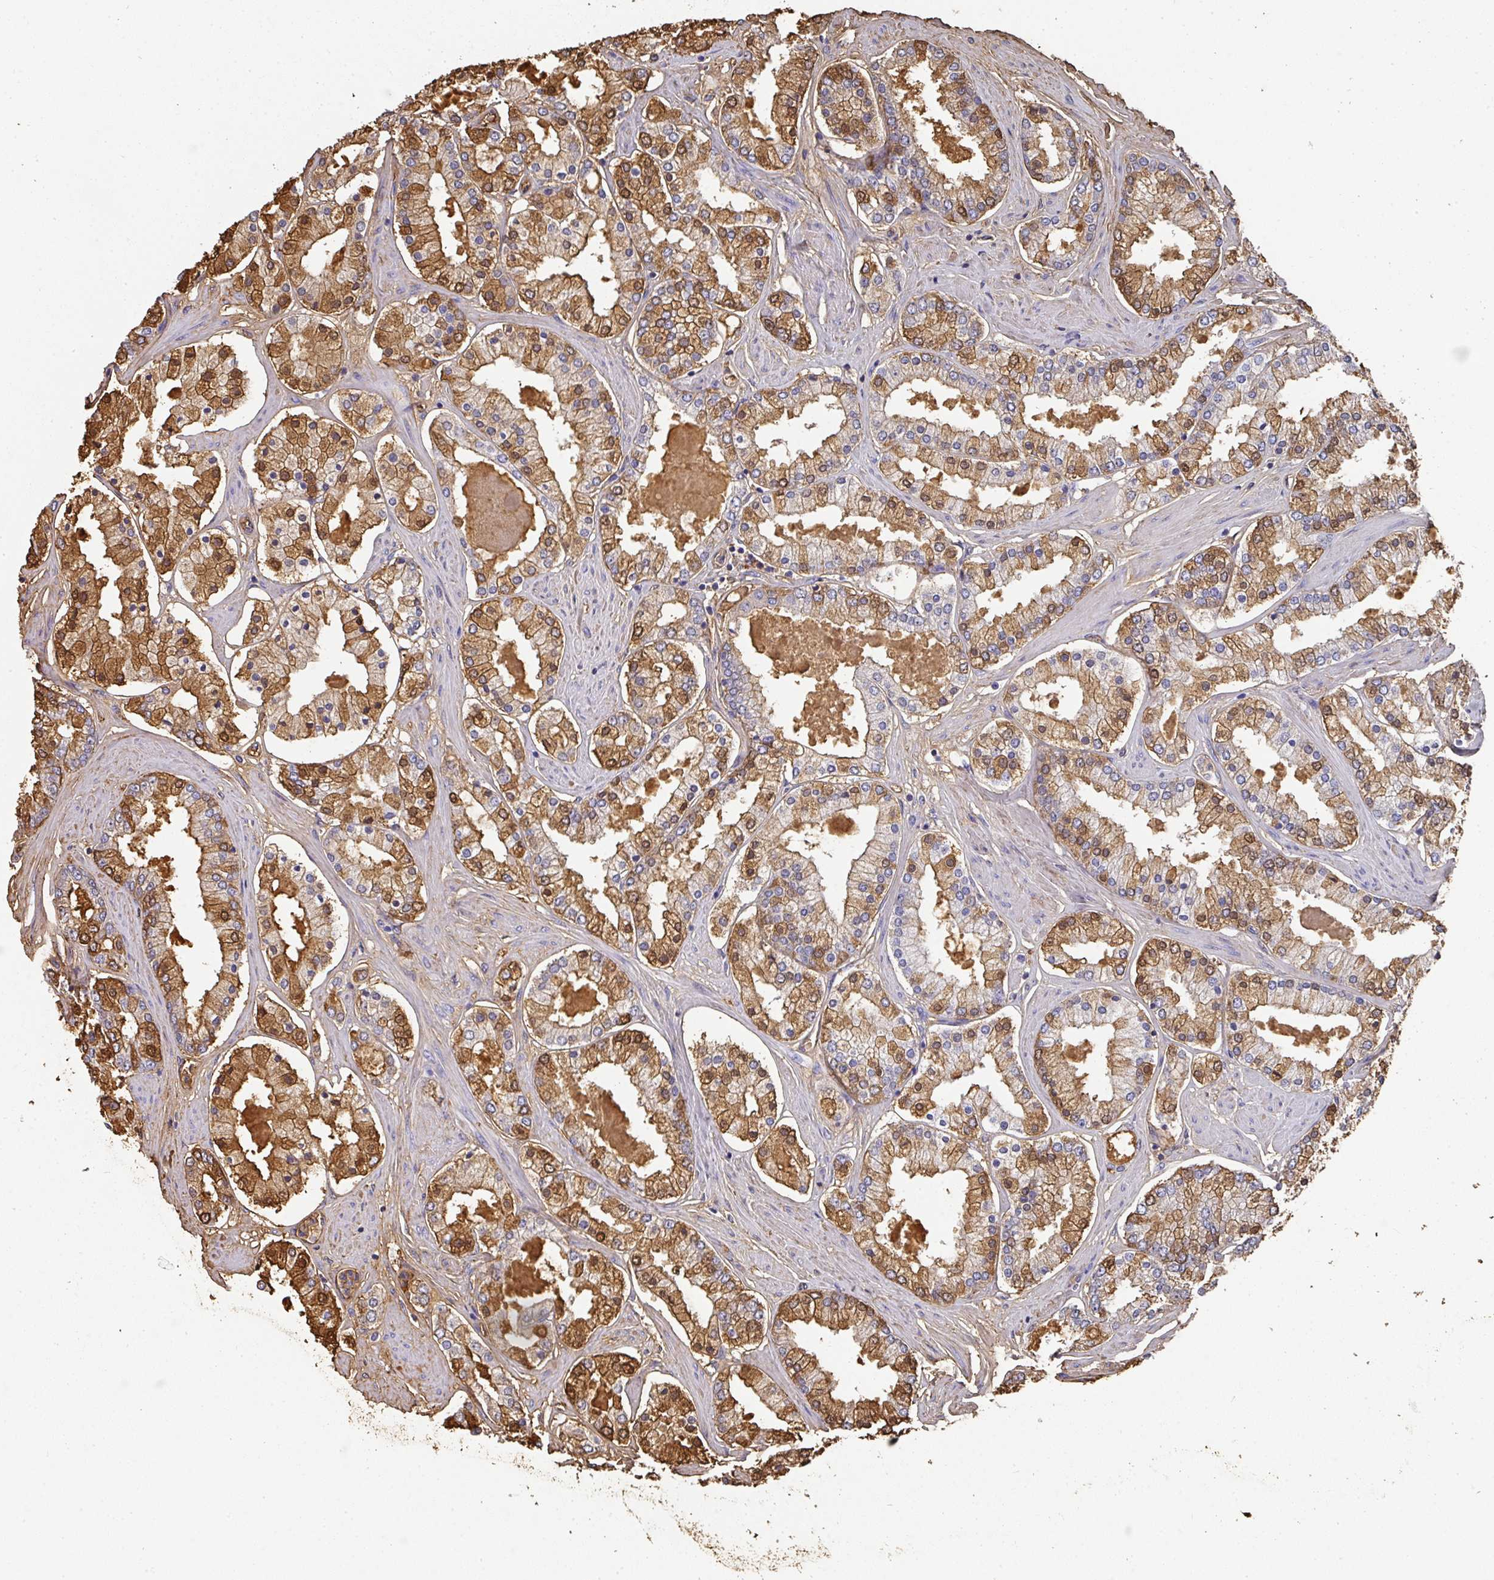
{"staining": {"intensity": "strong", "quantity": "25%-75%", "location": "cytoplasmic/membranous"}, "tissue": "prostate cancer", "cell_type": "Tumor cells", "image_type": "cancer", "snomed": [{"axis": "morphology", "description": "Adenocarcinoma, Low grade"}, {"axis": "topography", "description": "Prostate"}], "caption": "Immunohistochemistry (IHC) (DAB) staining of human prostate cancer demonstrates strong cytoplasmic/membranous protein expression in approximately 25%-75% of tumor cells. (IHC, brightfield microscopy, high magnification).", "gene": "ALB", "patient": {"sex": "male", "age": 42}}